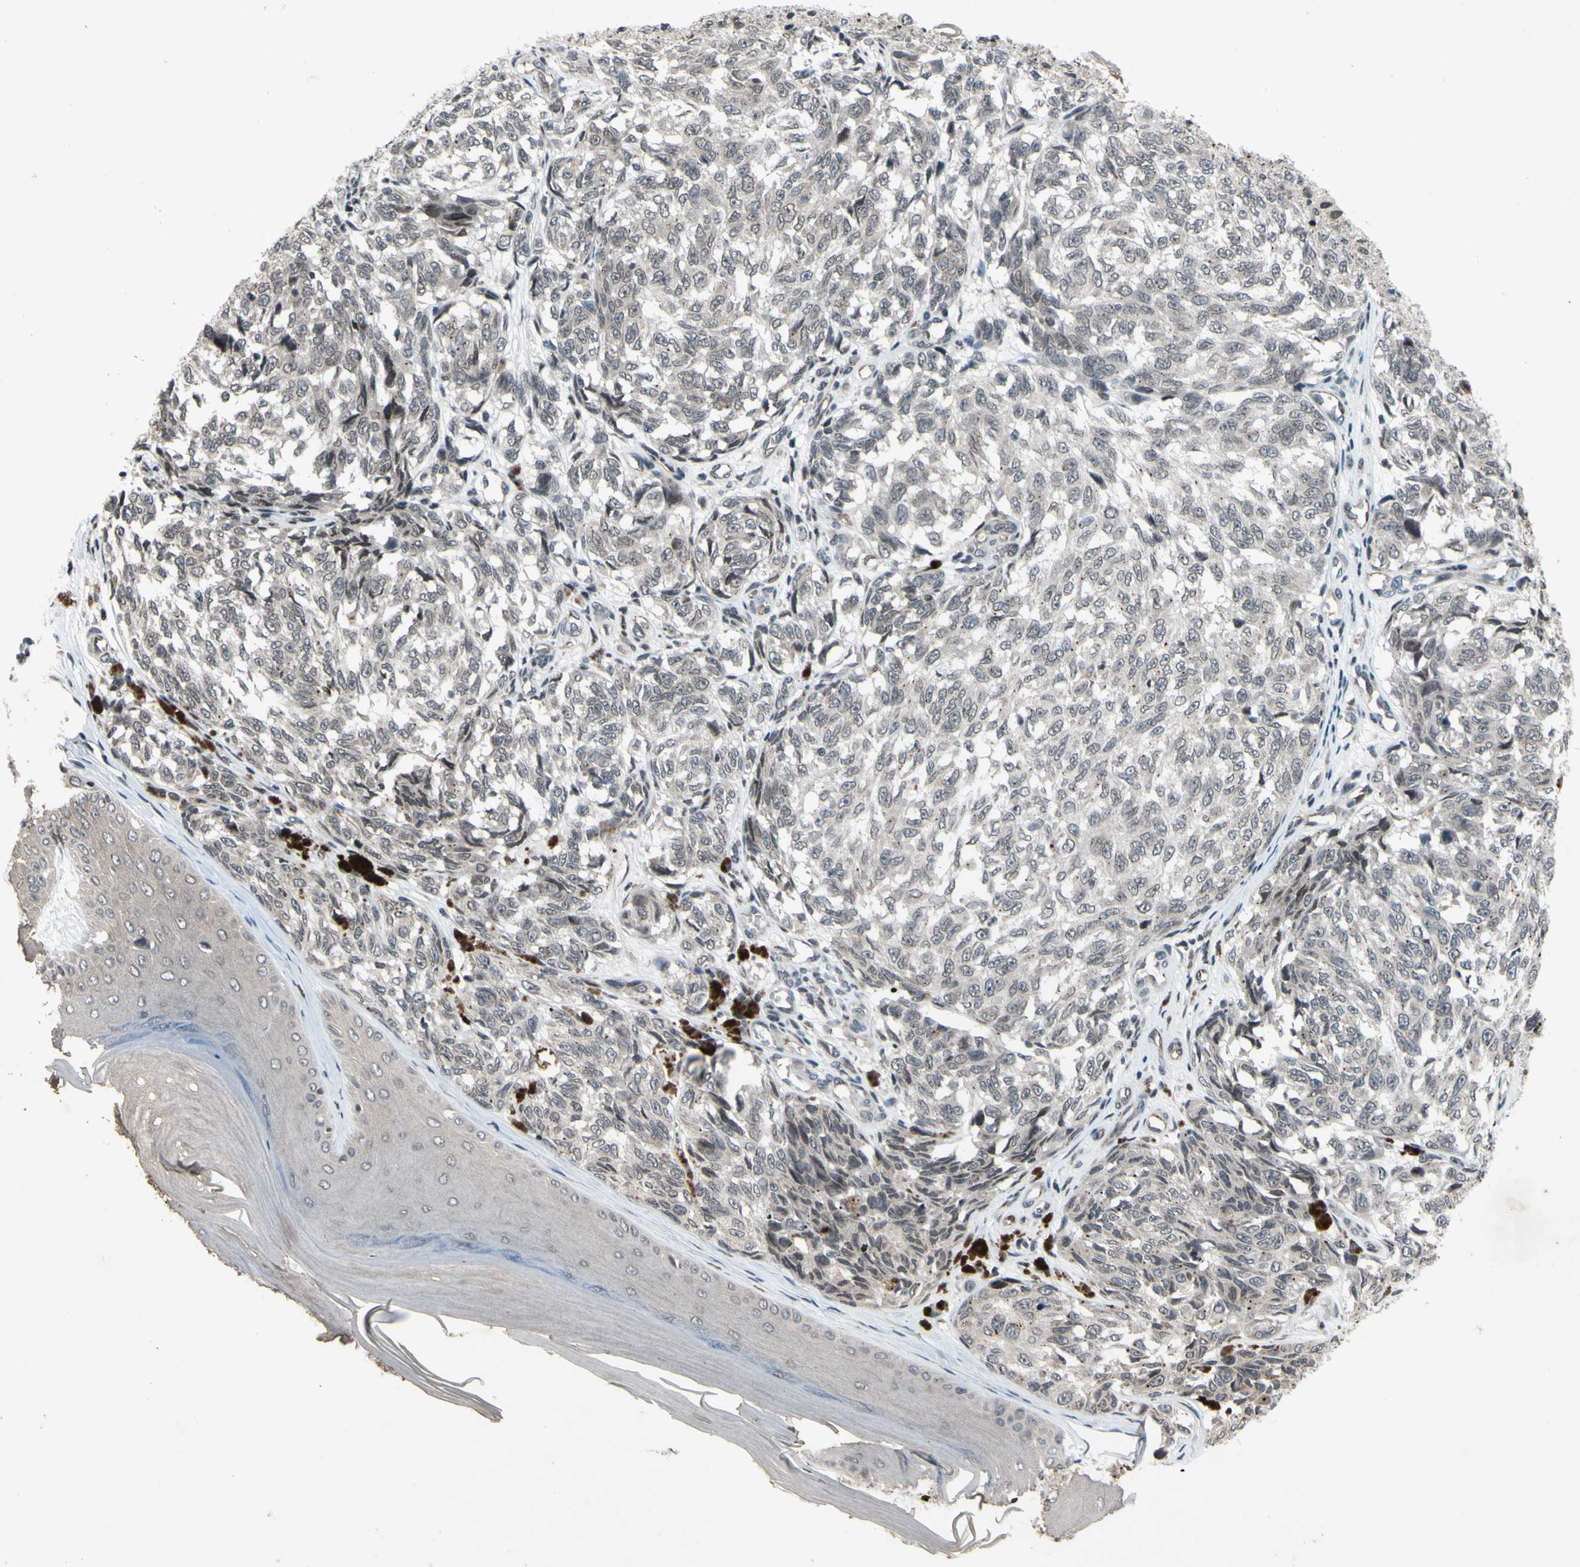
{"staining": {"intensity": "weak", "quantity": "25%-75%", "location": "cytoplasmic/membranous,nuclear"}, "tissue": "melanoma", "cell_type": "Tumor cells", "image_type": "cancer", "snomed": [{"axis": "morphology", "description": "Malignant melanoma, NOS"}, {"axis": "topography", "description": "Skin"}], "caption": "Brown immunohistochemical staining in human malignant melanoma reveals weak cytoplasmic/membranous and nuclear positivity in about 25%-75% of tumor cells.", "gene": "XPO1", "patient": {"sex": "female", "age": 64}}